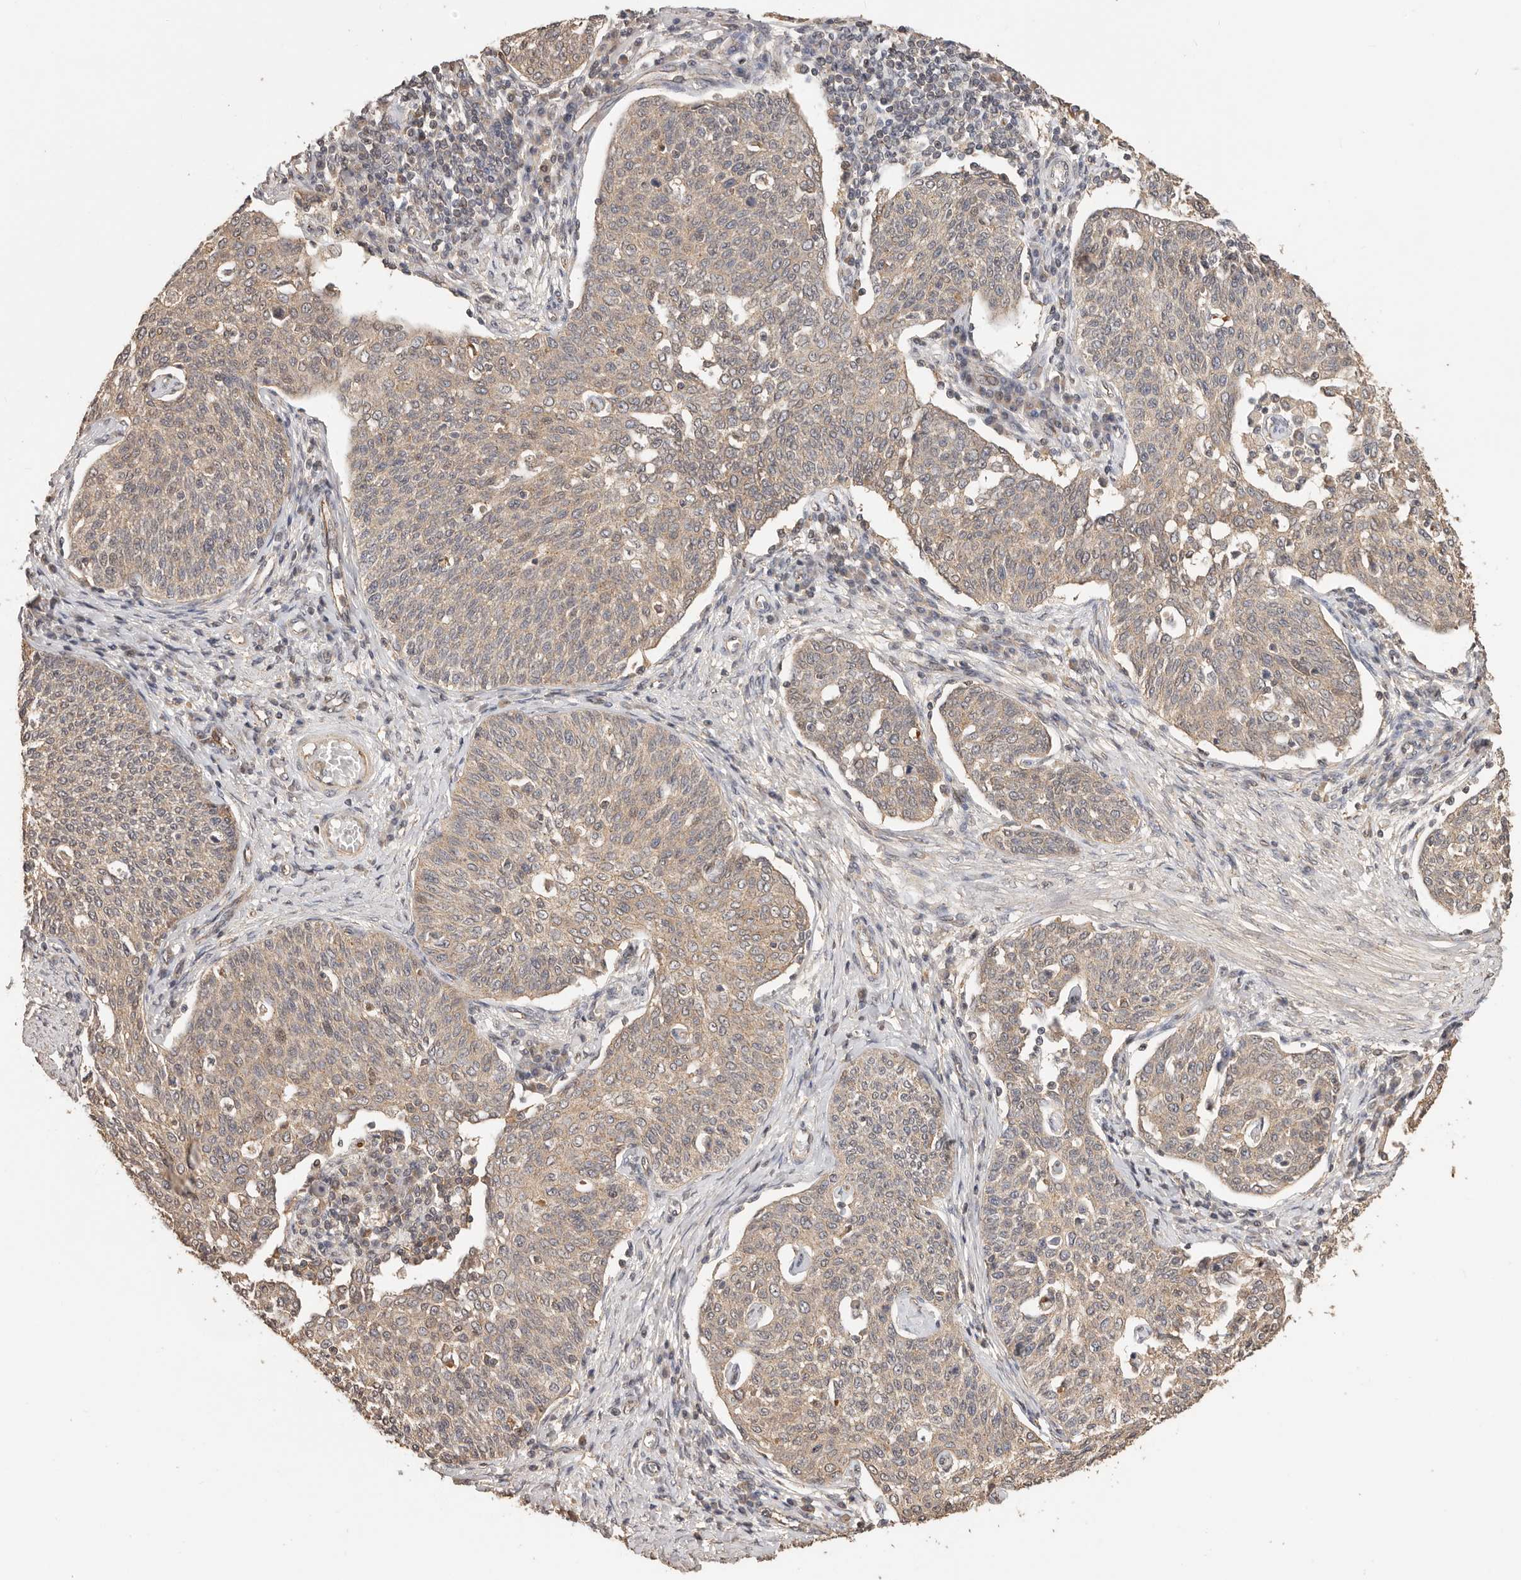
{"staining": {"intensity": "weak", "quantity": ">75%", "location": "cytoplasmic/membranous"}, "tissue": "cervical cancer", "cell_type": "Tumor cells", "image_type": "cancer", "snomed": [{"axis": "morphology", "description": "Squamous cell carcinoma, NOS"}, {"axis": "topography", "description": "Cervix"}], "caption": "IHC (DAB) staining of cervical cancer (squamous cell carcinoma) demonstrates weak cytoplasmic/membranous protein expression in approximately >75% of tumor cells. The staining is performed using DAB brown chromogen to label protein expression. The nuclei are counter-stained blue using hematoxylin.", "gene": "AFDN", "patient": {"sex": "female", "age": 34}}